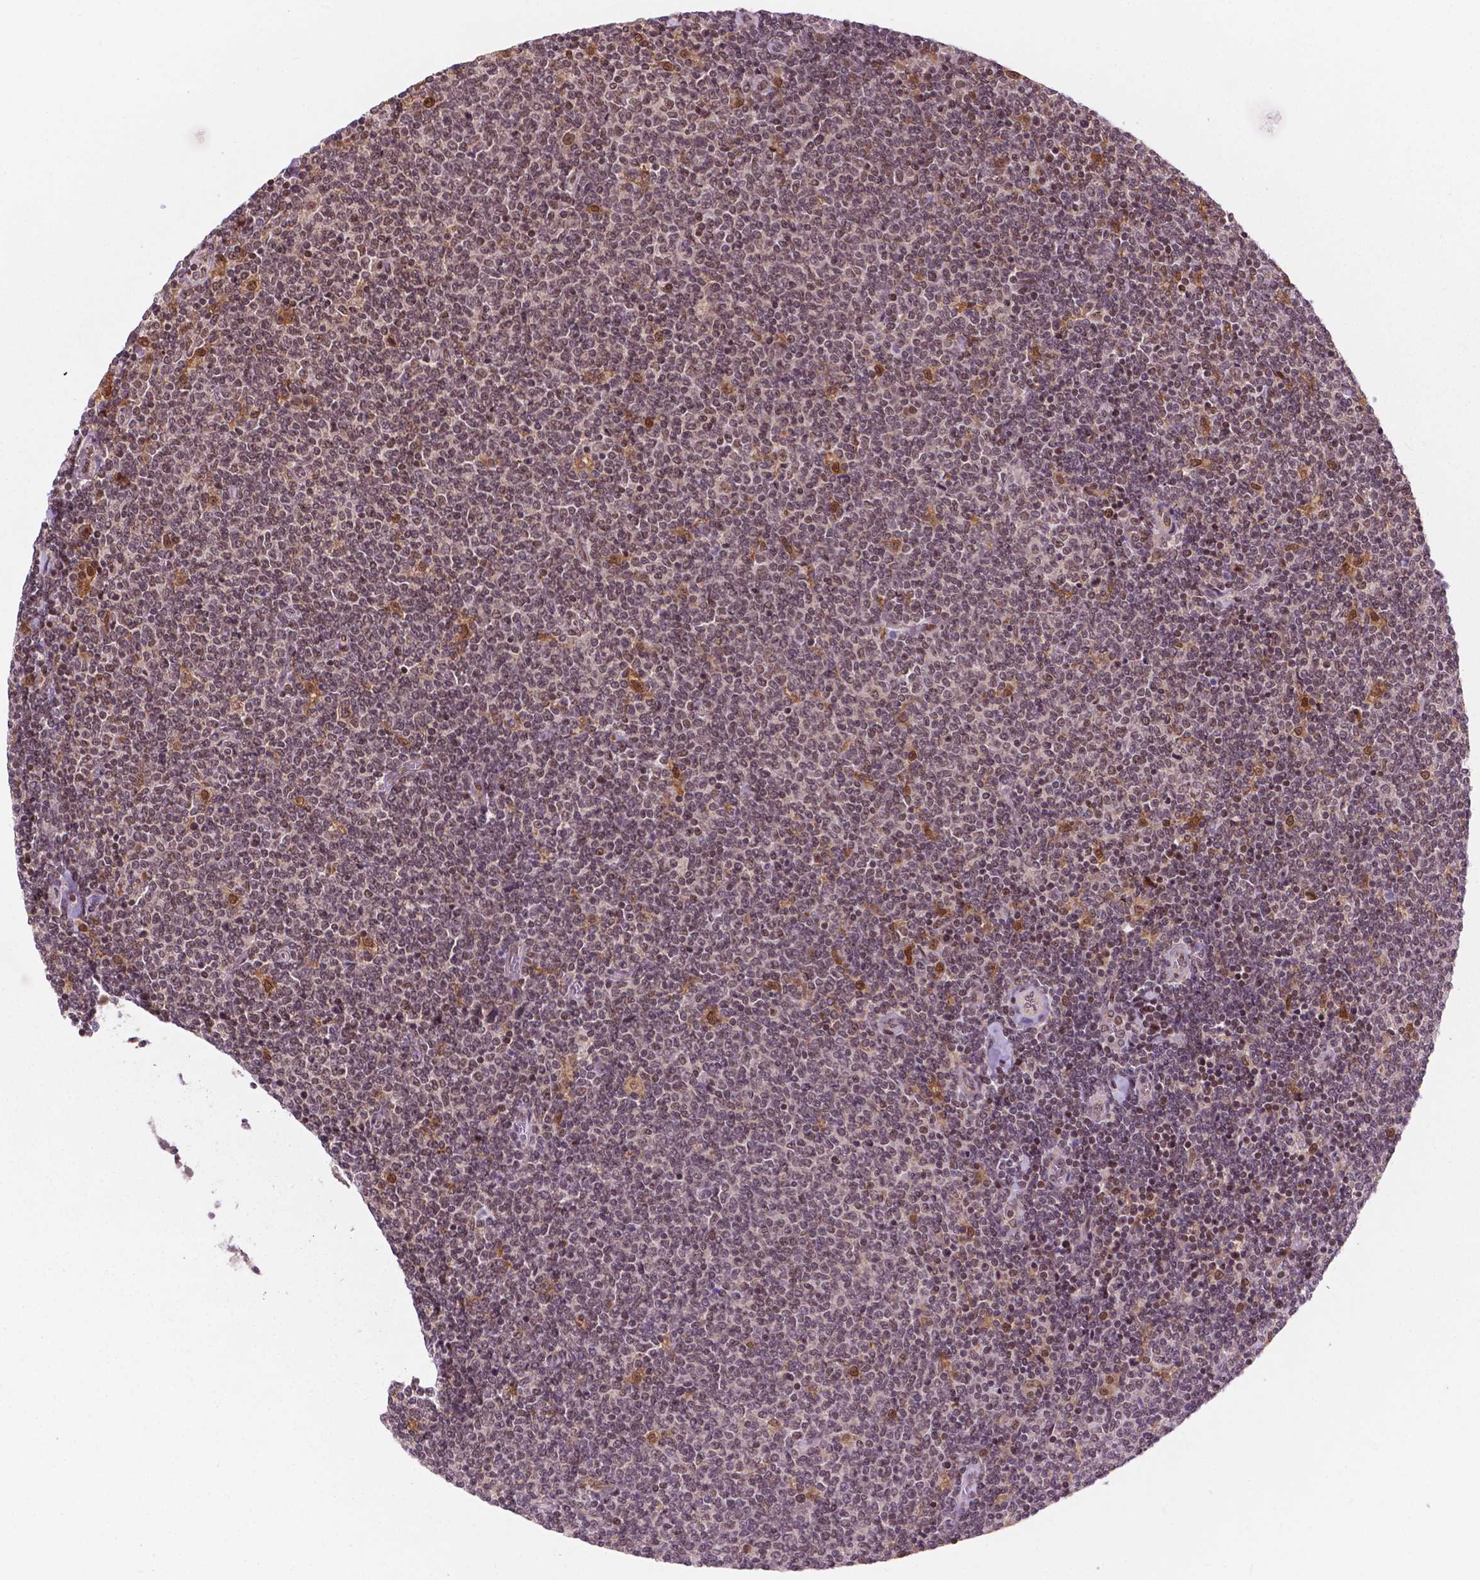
{"staining": {"intensity": "moderate", "quantity": "<25%", "location": "nuclear"}, "tissue": "lymphoma", "cell_type": "Tumor cells", "image_type": "cancer", "snomed": [{"axis": "morphology", "description": "Malignant lymphoma, non-Hodgkin's type, Low grade"}, {"axis": "topography", "description": "Lymph node"}], "caption": "Tumor cells display moderate nuclear staining in approximately <25% of cells in low-grade malignant lymphoma, non-Hodgkin's type.", "gene": "PER2", "patient": {"sex": "male", "age": 52}}